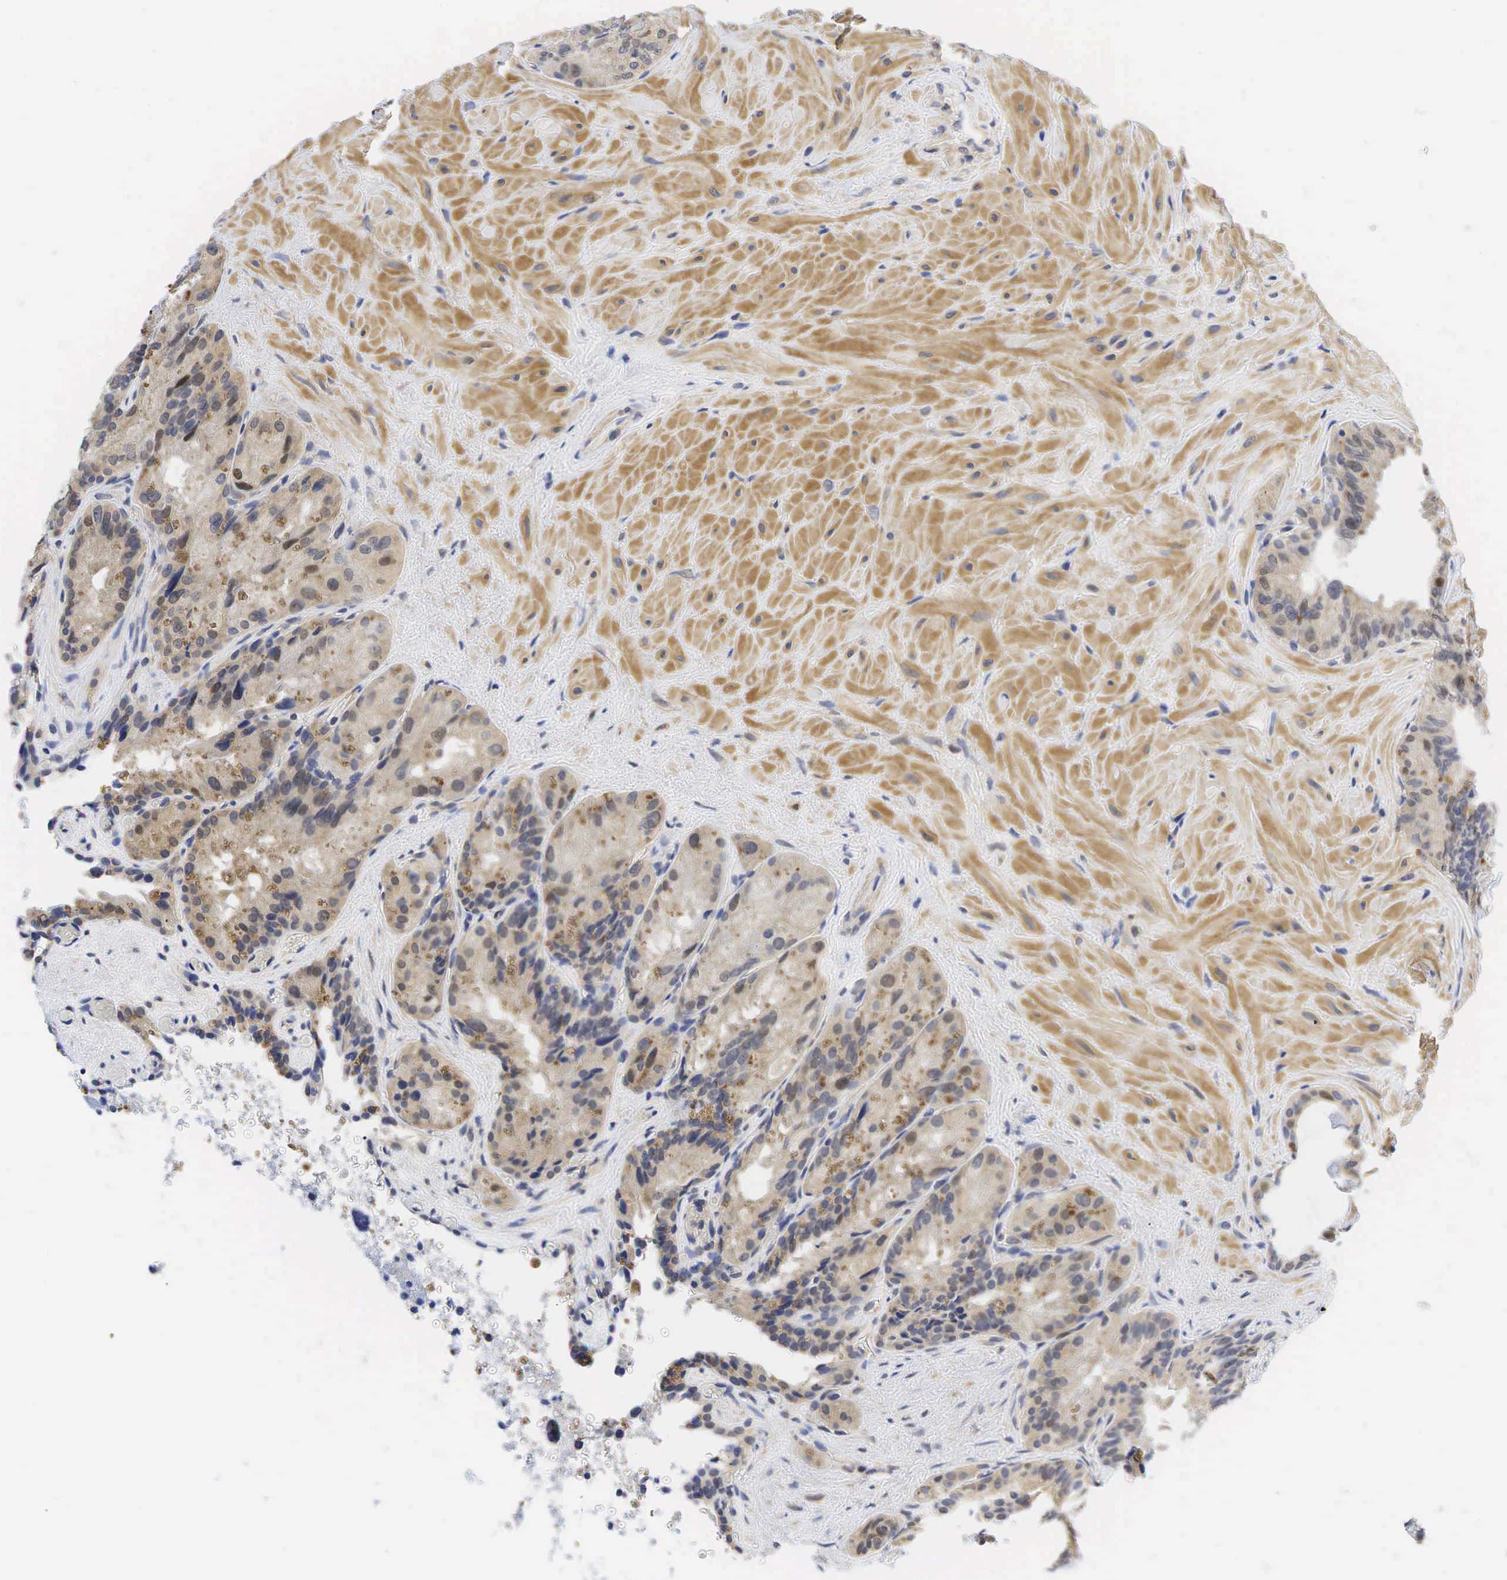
{"staining": {"intensity": "weak", "quantity": "<25%", "location": "nuclear"}, "tissue": "seminal vesicle", "cell_type": "Glandular cells", "image_type": "normal", "snomed": [{"axis": "morphology", "description": "Normal tissue, NOS"}, {"axis": "topography", "description": "Seminal veicle"}], "caption": "DAB immunohistochemical staining of benign human seminal vesicle shows no significant staining in glandular cells.", "gene": "CCND1", "patient": {"sex": "male", "age": 69}}